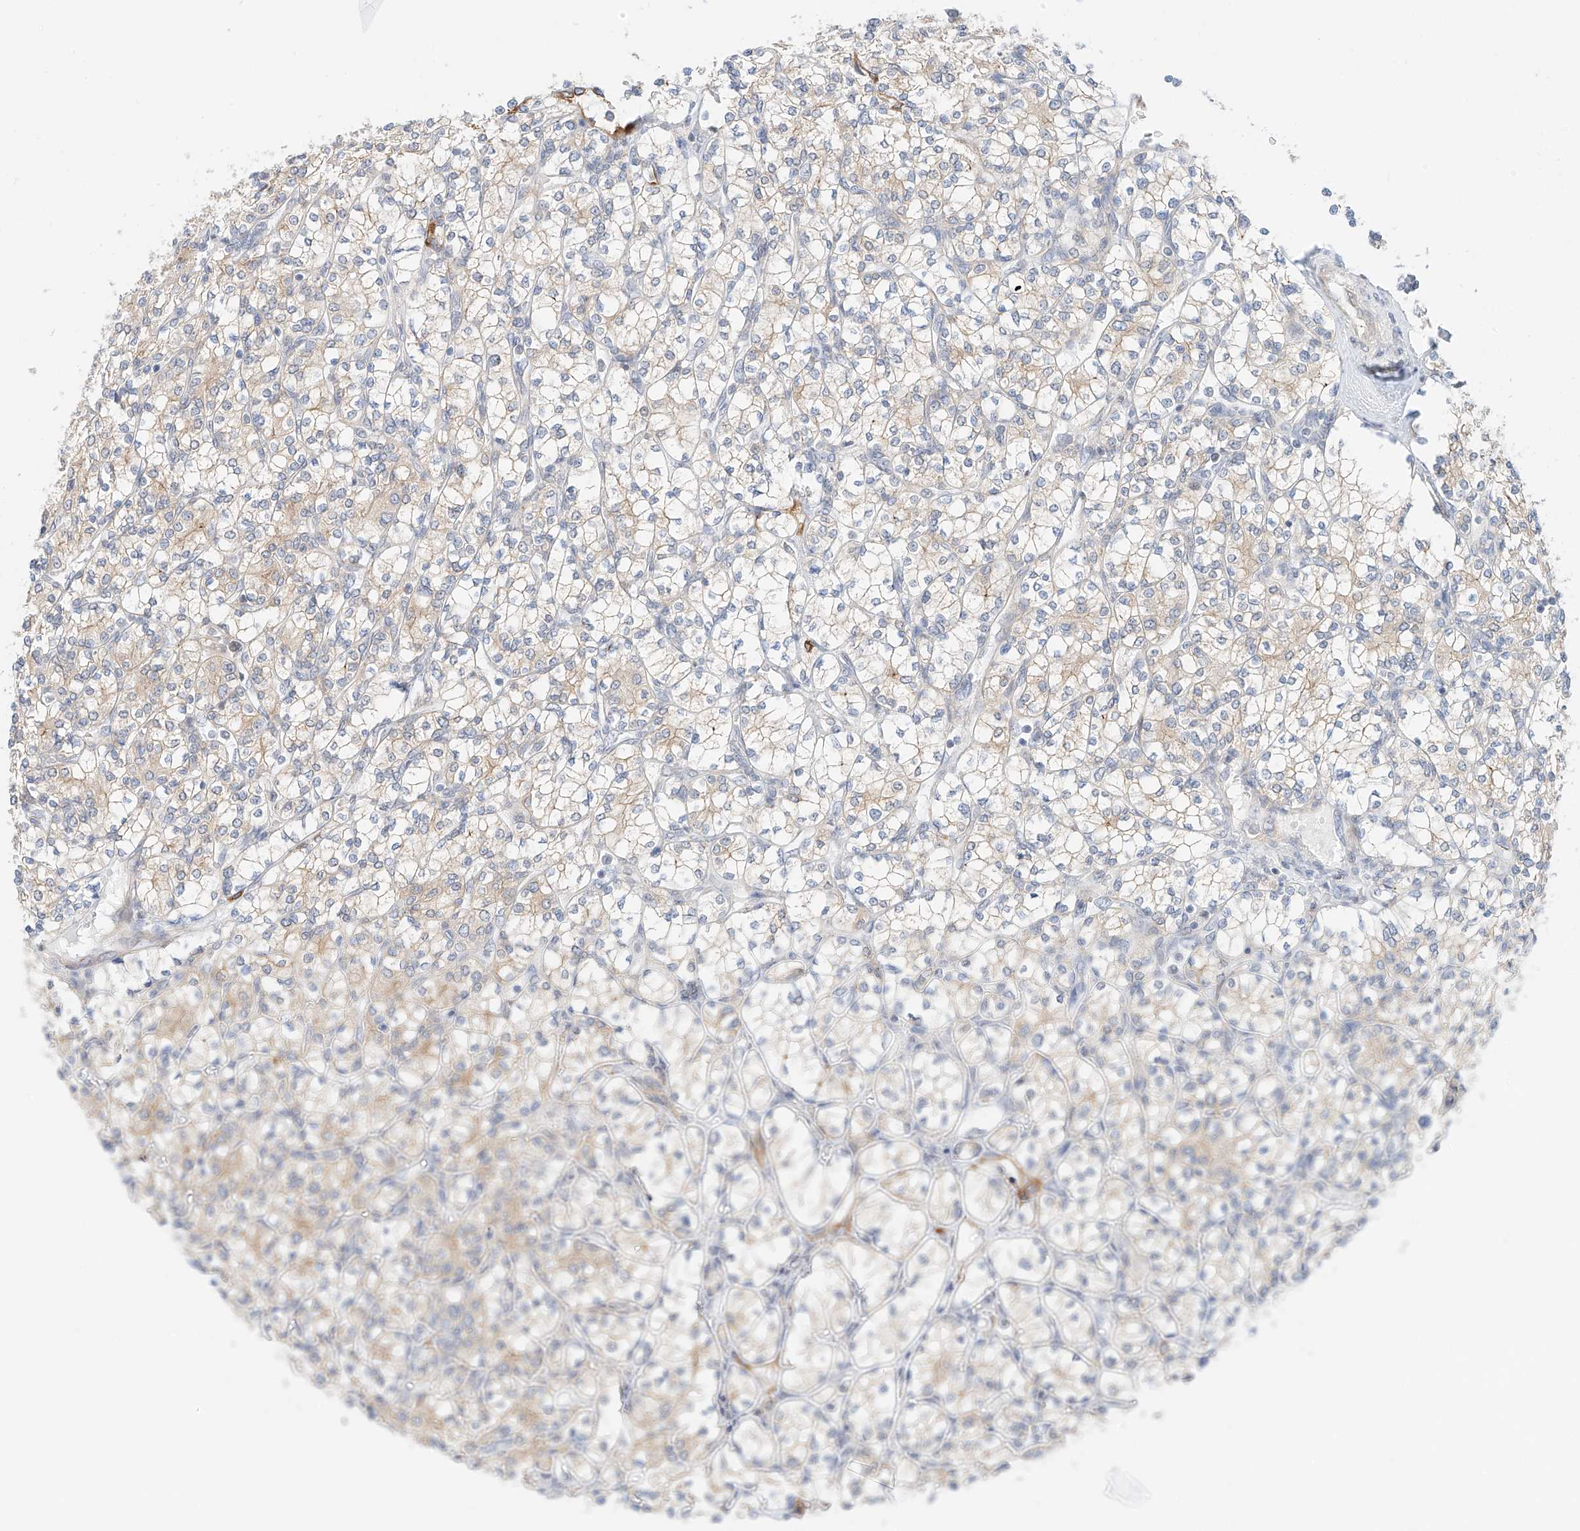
{"staining": {"intensity": "weak", "quantity": "<25%", "location": "cytoplasmic/membranous"}, "tissue": "renal cancer", "cell_type": "Tumor cells", "image_type": "cancer", "snomed": [{"axis": "morphology", "description": "Adenocarcinoma, NOS"}, {"axis": "topography", "description": "Kidney"}], "caption": "Renal adenocarcinoma was stained to show a protein in brown. There is no significant expression in tumor cells.", "gene": "CARMIL1", "patient": {"sex": "male", "age": 77}}